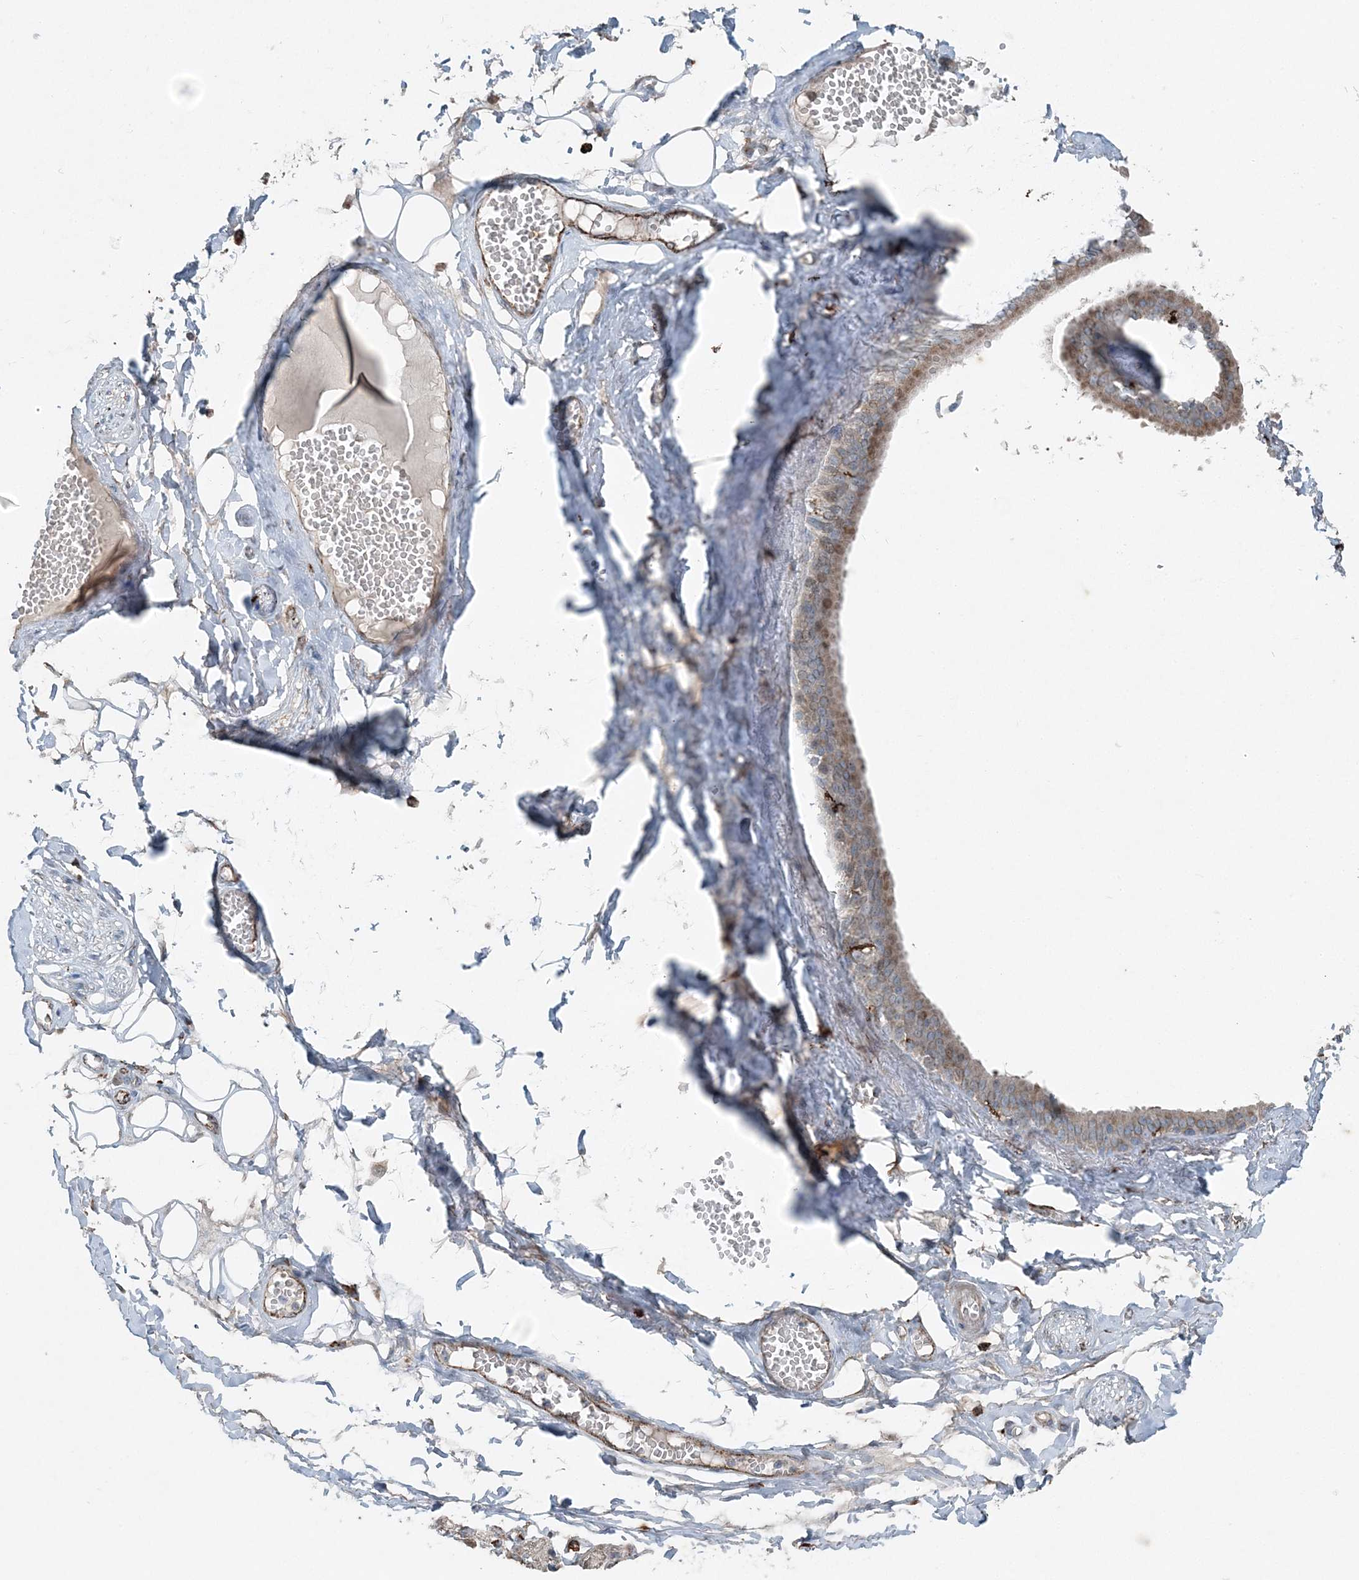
{"staining": {"intensity": "moderate", "quantity": "25%-75%", "location": "cytoplasmic/membranous"}, "tissue": "adipose tissue", "cell_type": "Adipocytes", "image_type": "normal", "snomed": [{"axis": "morphology", "description": "Normal tissue, NOS"}, {"axis": "morphology", "description": "Inflammation, NOS"}, {"axis": "topography", "description": "Salivary gland"}, {"axis": "topography", "description": "Peripheral nerve tissue"}], "caption": "Moderate cytoplasmic/membranous staining is identified in about 25%-75% of adipocytes in benign adipose tissue. The staining was performed using DAB (3,3'-diaminobenzidine), with brown indicating positive protein expression. Nuclei are stained blue with hematoxylin.", "gene": "KY", "patient": {"sex": "female", "age": 75}}